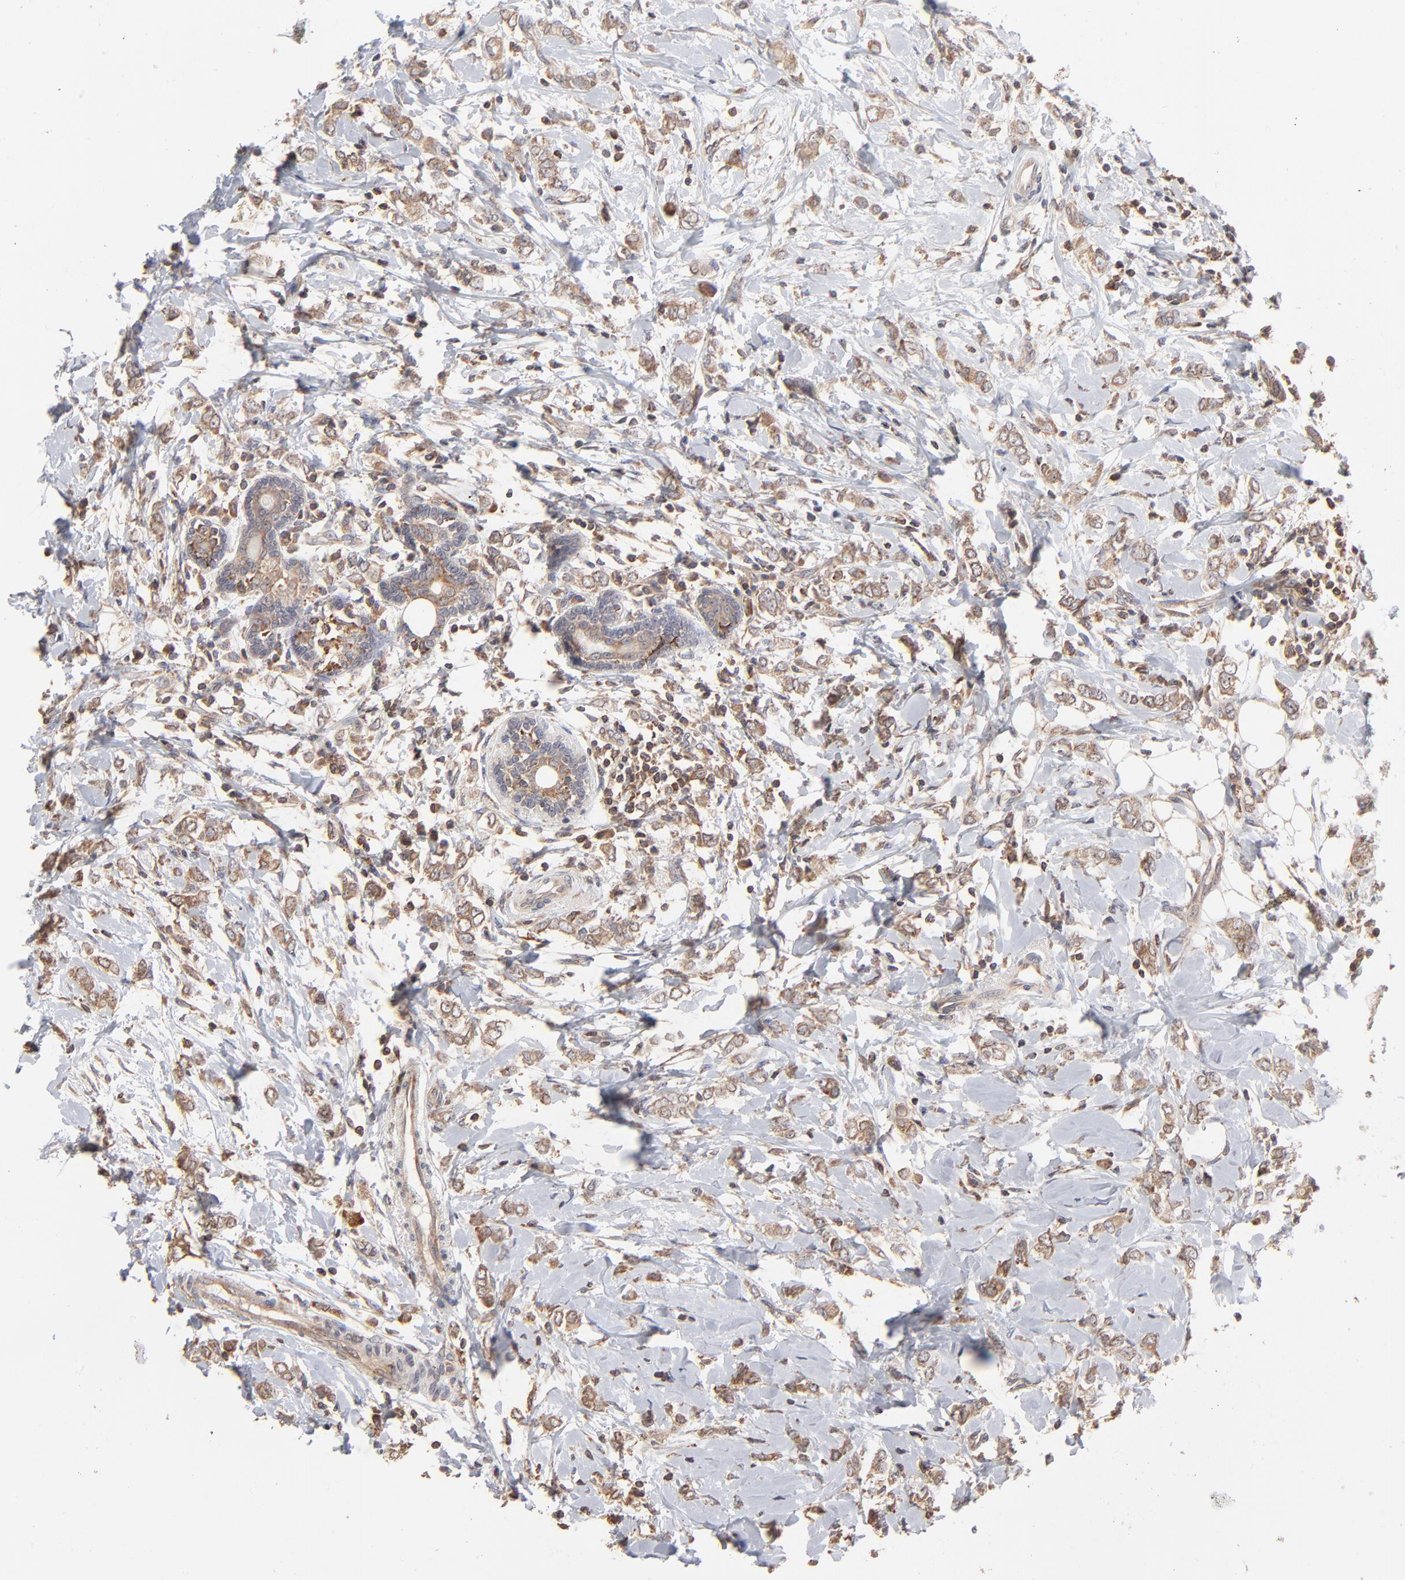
{"staining": {"intensity": "strong", "quantity": ">75%", "location": "cytoplasmic/membranous"}, "tissue": "breast cancer", "cell_type": "Tumor cells", "image_type": "cancer", "snomed": [{"axis": "morphology", "description": "Normal tissue, NOS"}, {"axis": "morphology", "description": "Lobular carcinoma"}, {"axis": "topography", "description": "Breast"}], "caption": "A histopathology image of human breast cancer stained for a protein shows strong cytoplasmic/membranous brown staining in tumor cells.", "gene": "RNF213", "patient": {"sex": "female", "age": 47}}